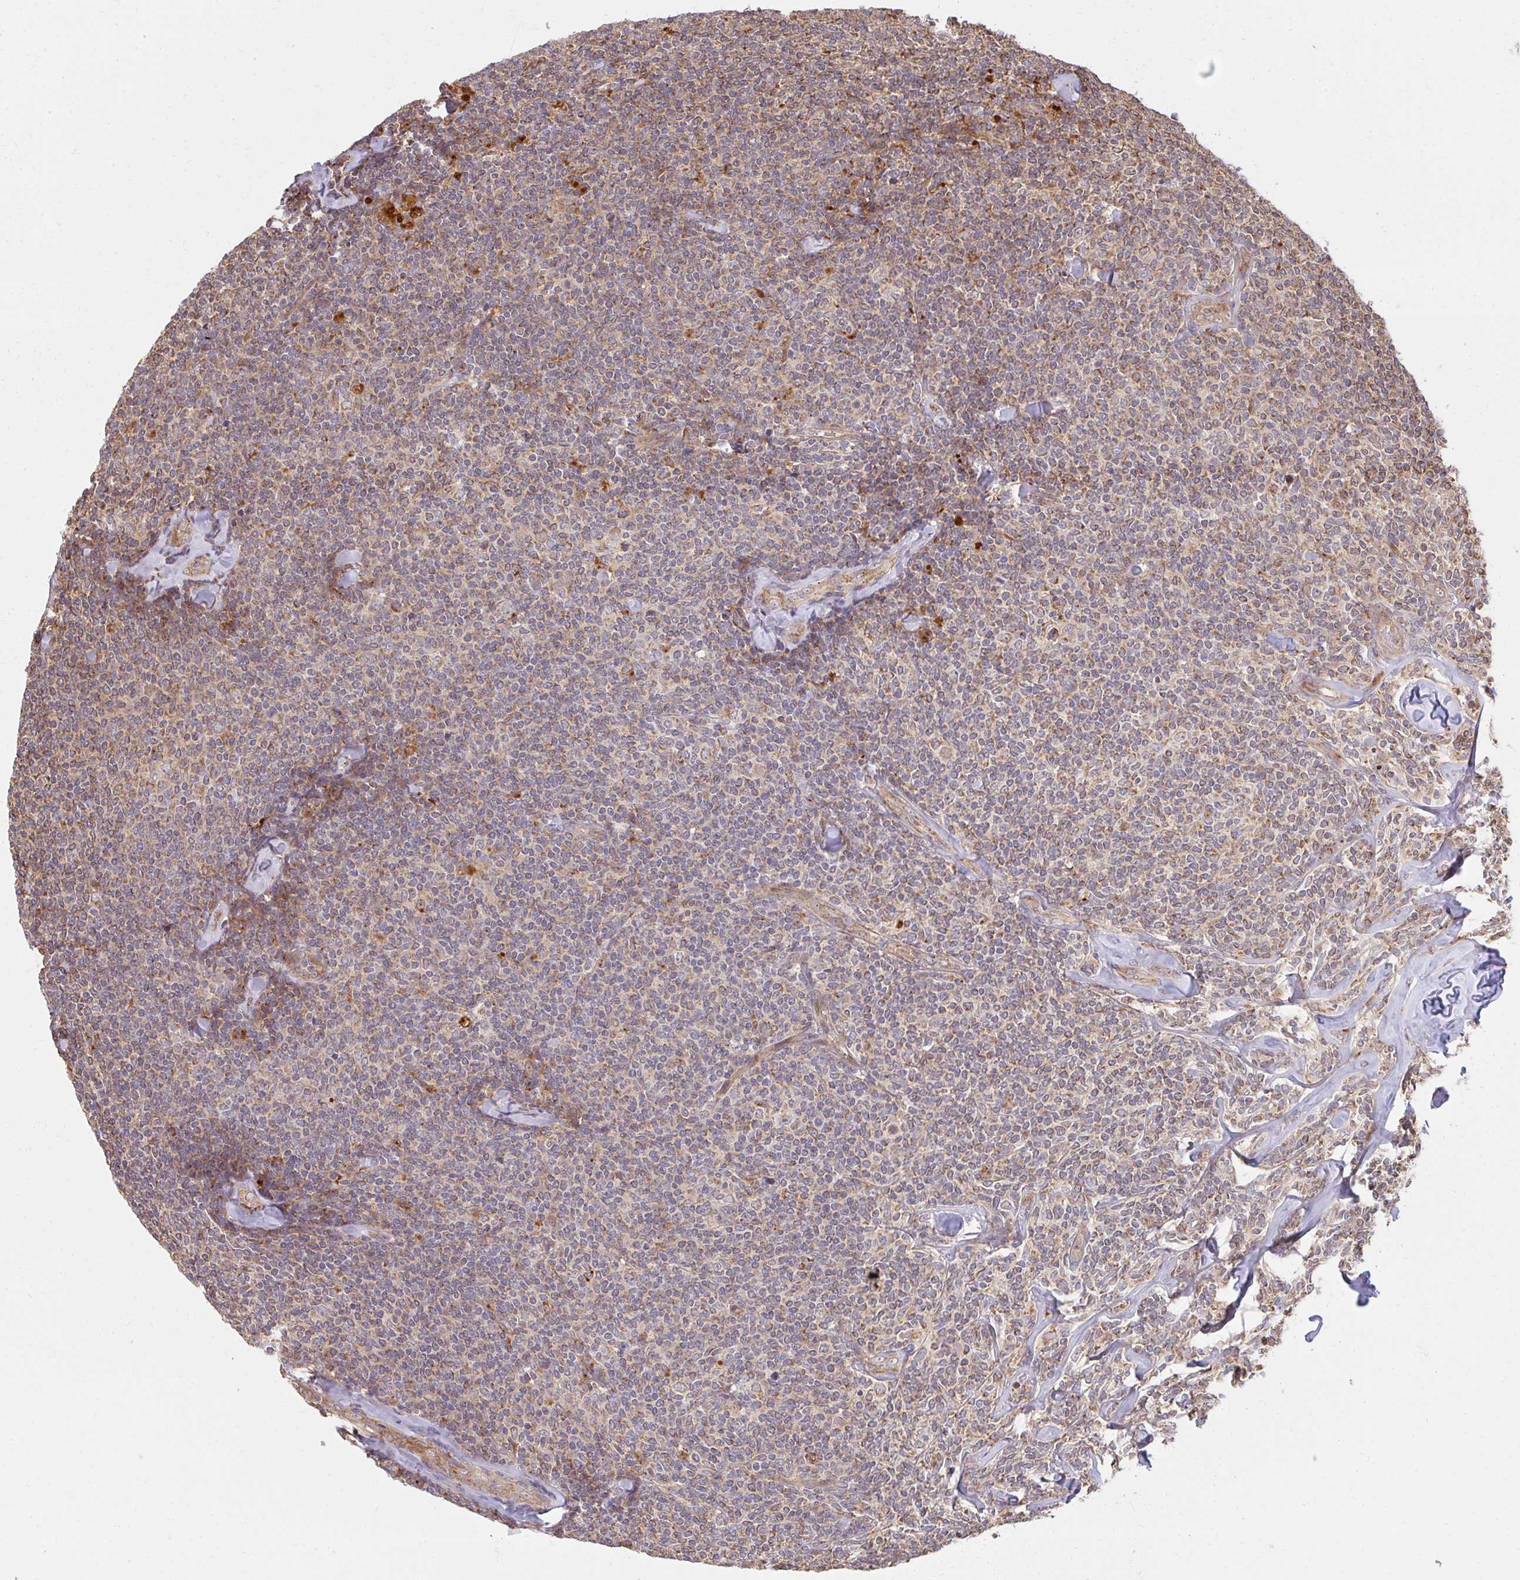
{"staining": {"intensity": "moderate", "quantity": ">75%", "location": "cytoplasmic/membranous"}, "tissue": "lymphoma", "cell_type": "Tumor cells", "image_type": "cancer", "snomed": [{"axis": "morphology", "description": "Malignant lymphoma, non-Hodgkin's type, Low grade"}, {"axis": "topography", "description": "Lymph node"}], "caption": "Approximately >75% of tumor cells in malignant lymphoma, non-Hodgkin's type (low-grade) show moderate cytoplasmic/membranous protein expression as visualized by brown immunohistochemical staining.", "gene": "GNS", "patient": {"sex": "female", "age": 56}}